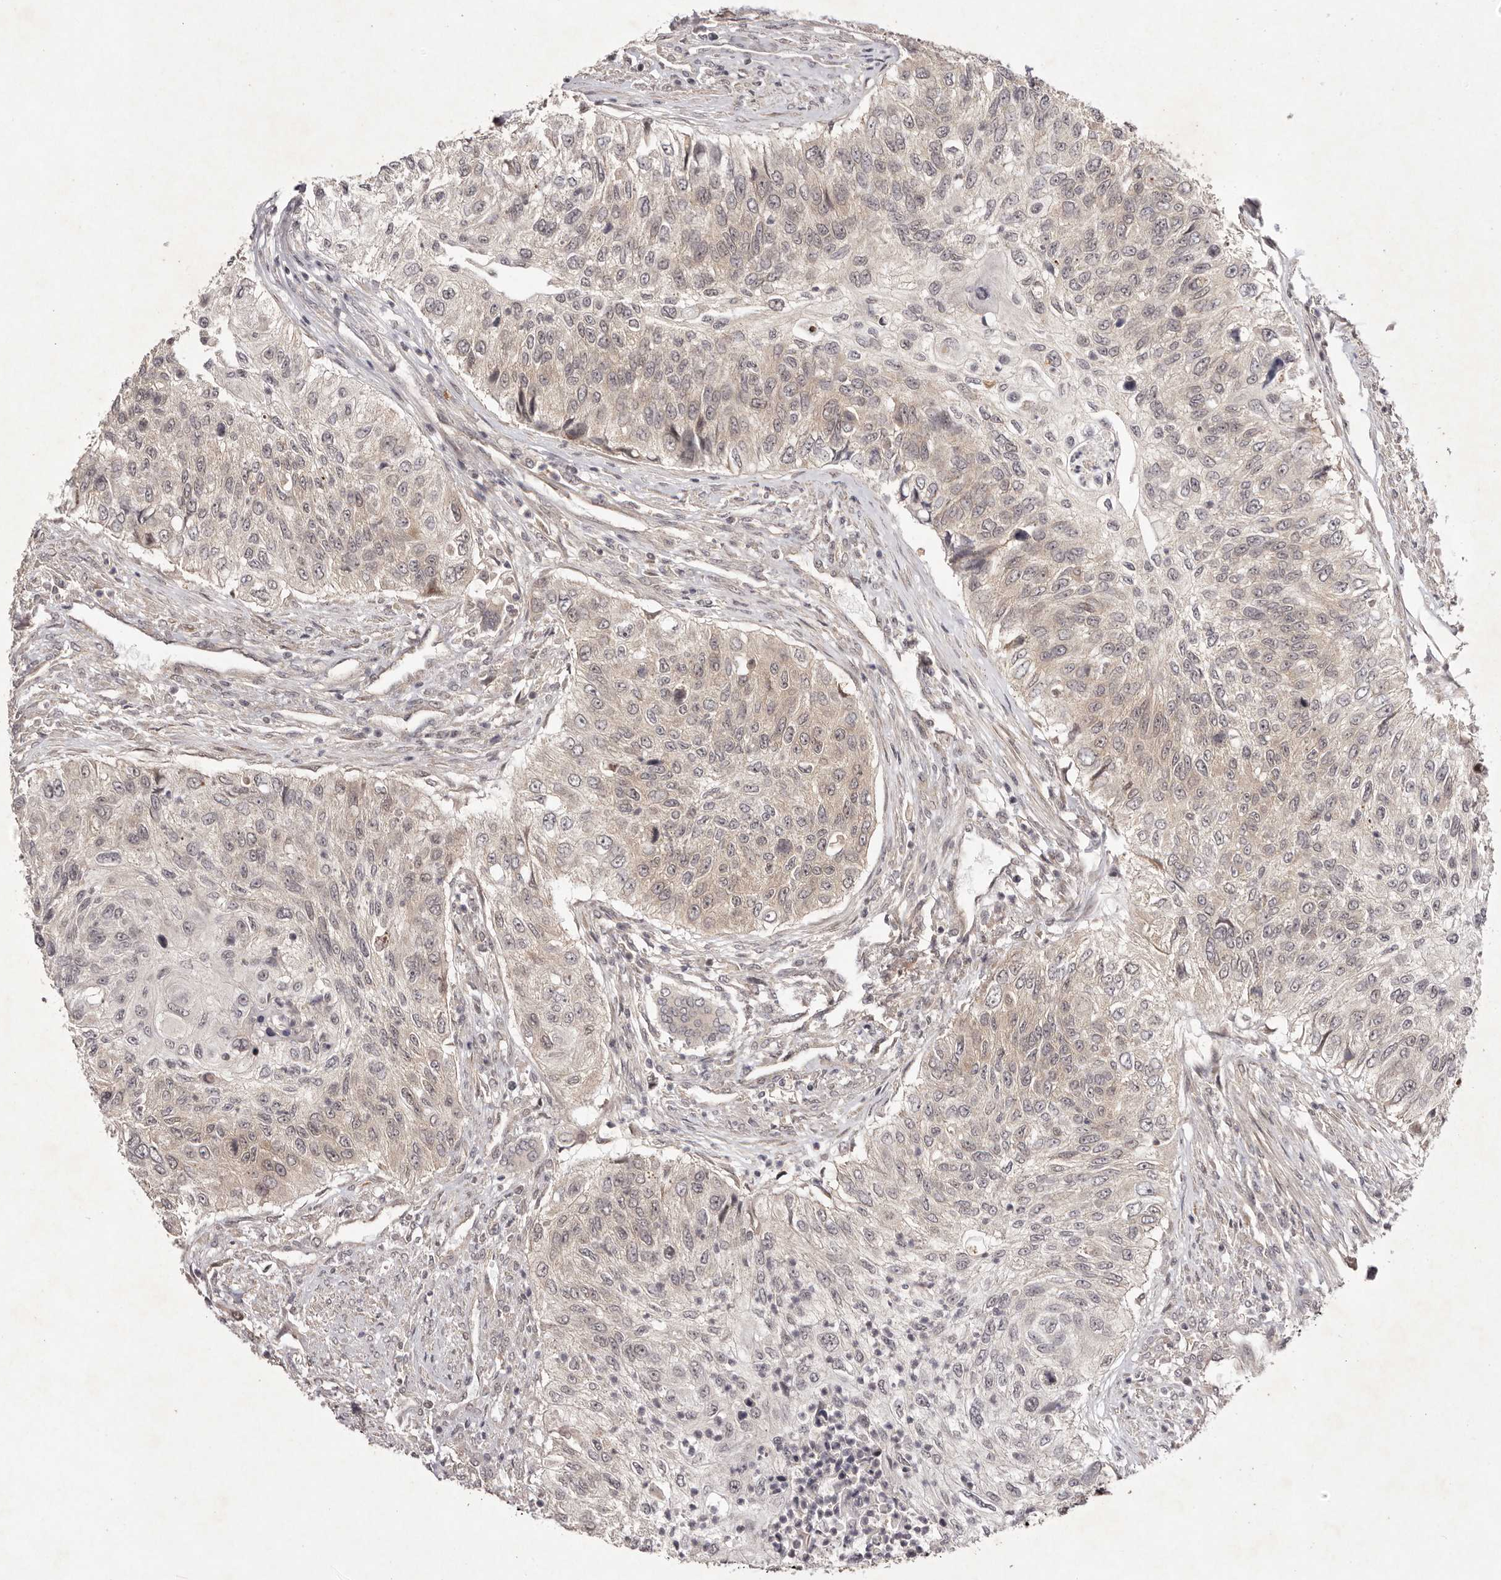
{"staining": {"intensity": "negative", "quantity": "none", "location": "none"}, "tissue": "urothelial cancer", "cell_type": "Tumor cells", "image_type": "cancer", "snomed": [{"axis": "morphology", "description": "Urothelial carcinoma, High grade"}, {"axis": "topography", "description": "Urinary bladder"}], "caption": "Human urothelial carcinoma (high-grade) stained for a protein using IHC displays no expression in tumor cells.", "gene": "BUD31", "patient": {"sex": "female", "age": 60}}